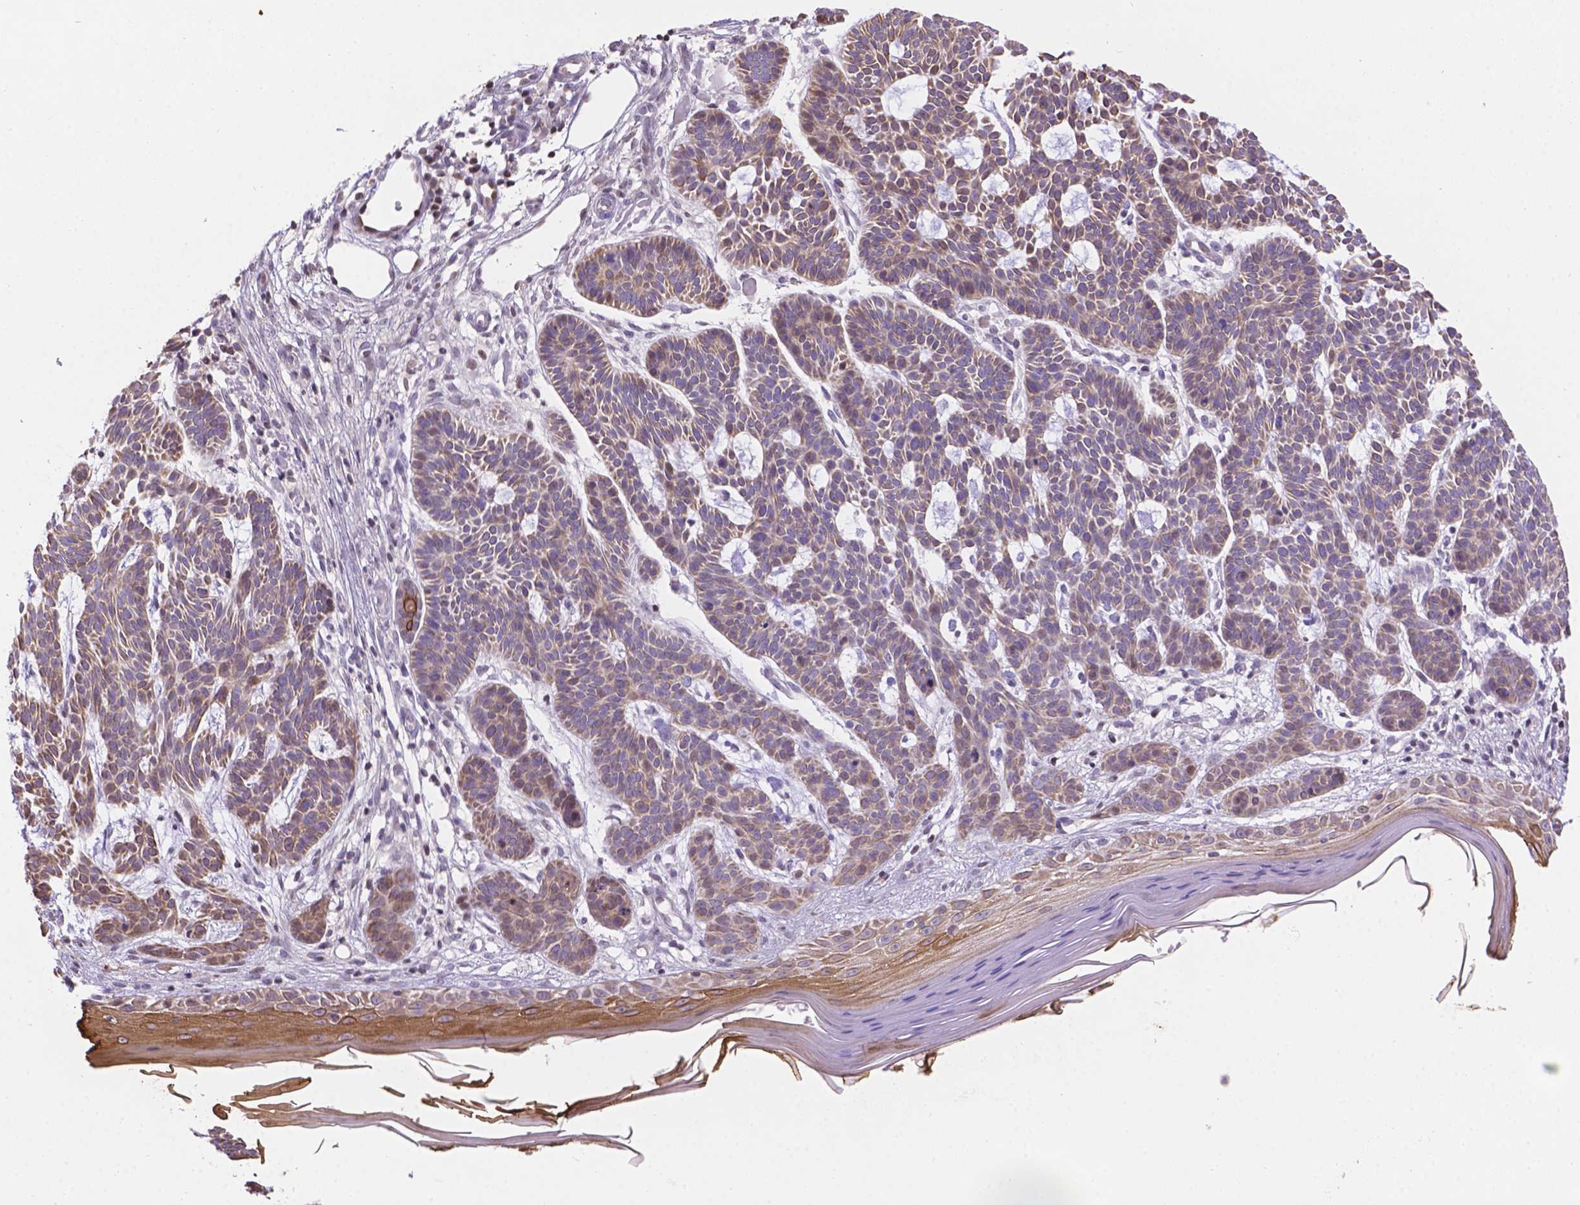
{"staining": {"intensity": "weak", "quantity": "25%-75%", "location": "cytoplasmic/membranous"}, "tissue": "skin cancer", "cell_type": "Tumor cells", "image_type": "cancer", "snomed": [{"axis": "morphology", "description": "Basal cell carcinoma"}, {"axis": "topography", "description": "Skin"}], "caption": "Skin cancer stained for a protein exhibits weak cytoplasmic/membranous positivity in tumor cells.", "gene": "DMWD", "patient": {"sex": "male", "age": 85}}